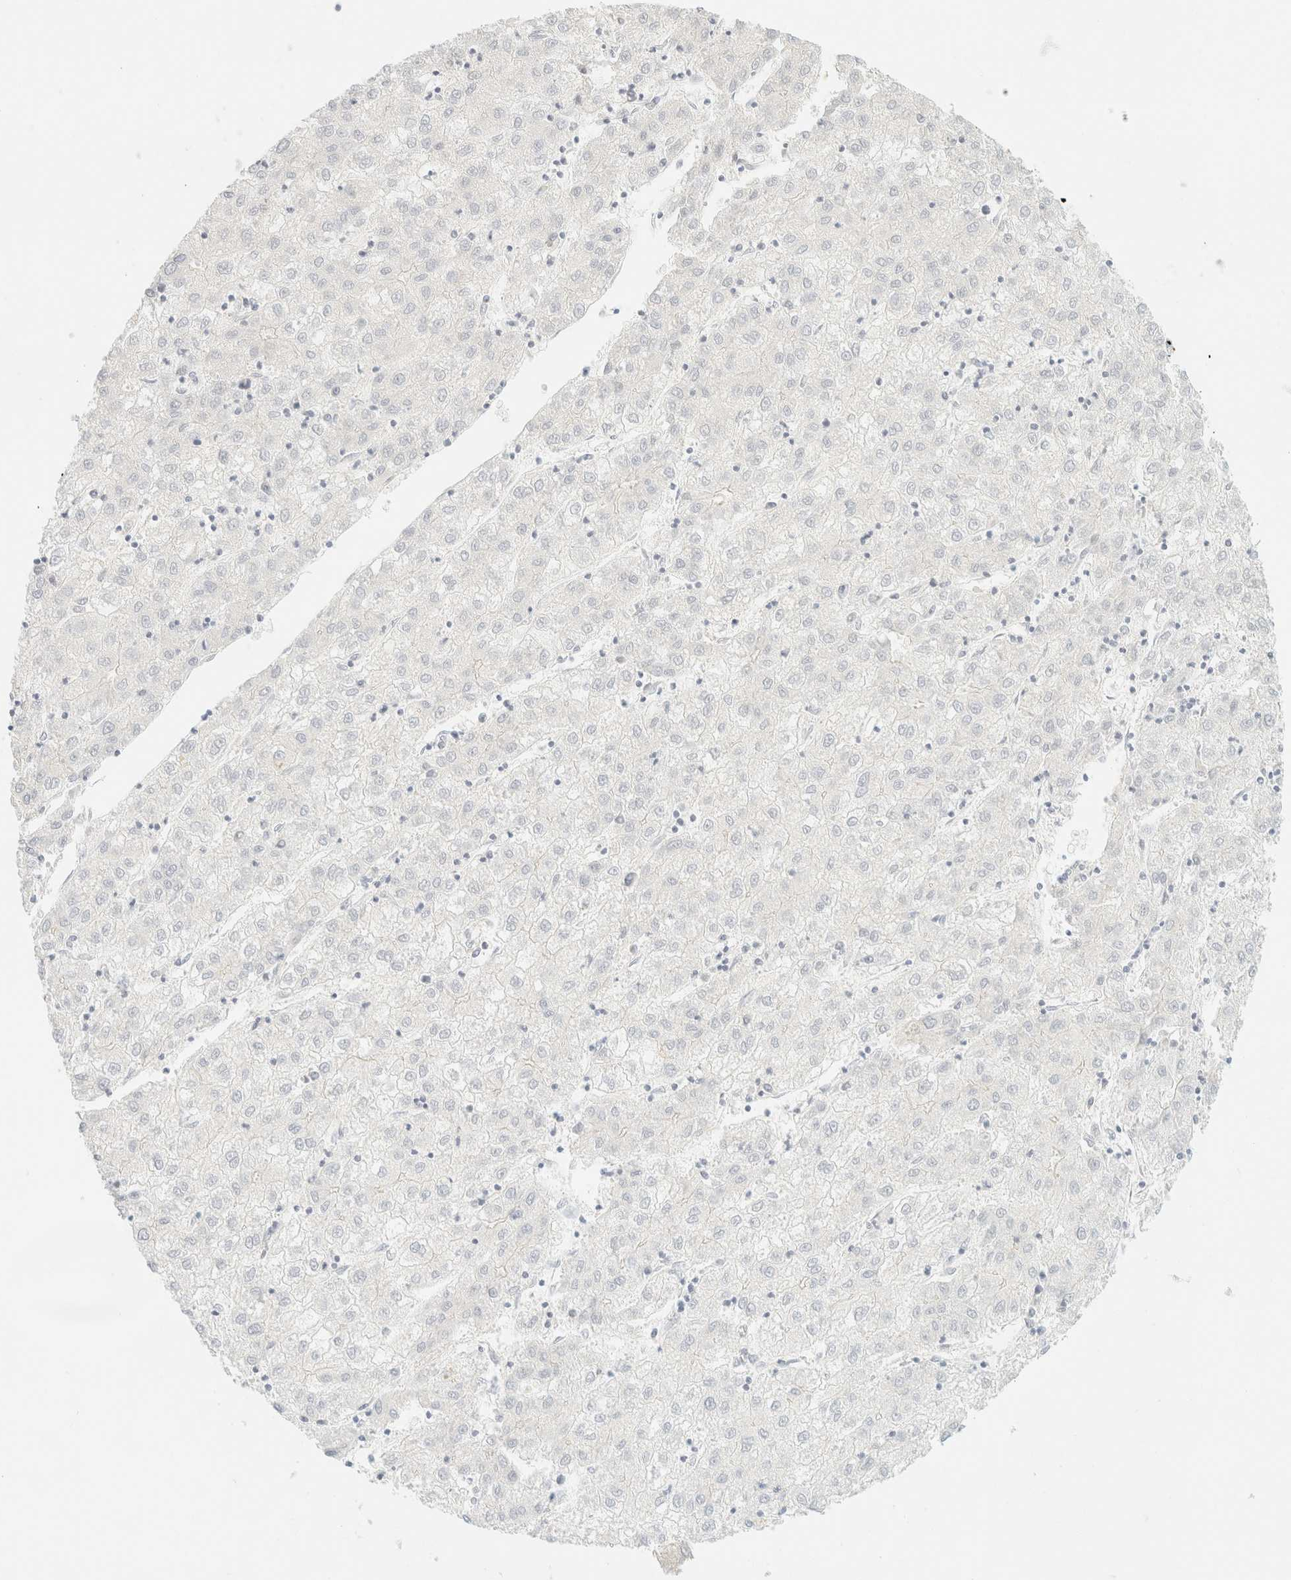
{"staining": {"intensity": "negative", "quantity": "none", "location": "none"}, "tissue": "liver cancer", "cell_type": "Tumor cells", "image_type": "cancer", "snomed": [{"axis": "morphology", "description": "Carcinoma, Hepatocellular, NOS"}, {"axis": "topography", "description": "Liver"}], "caption": "Photomicrograph shows no protein positivity in tumor cells of liver cancer (hepatocellular carcinoma) tissue.", "gene": "OTOP2", "patient": {"sex": "male", "age": 72}}